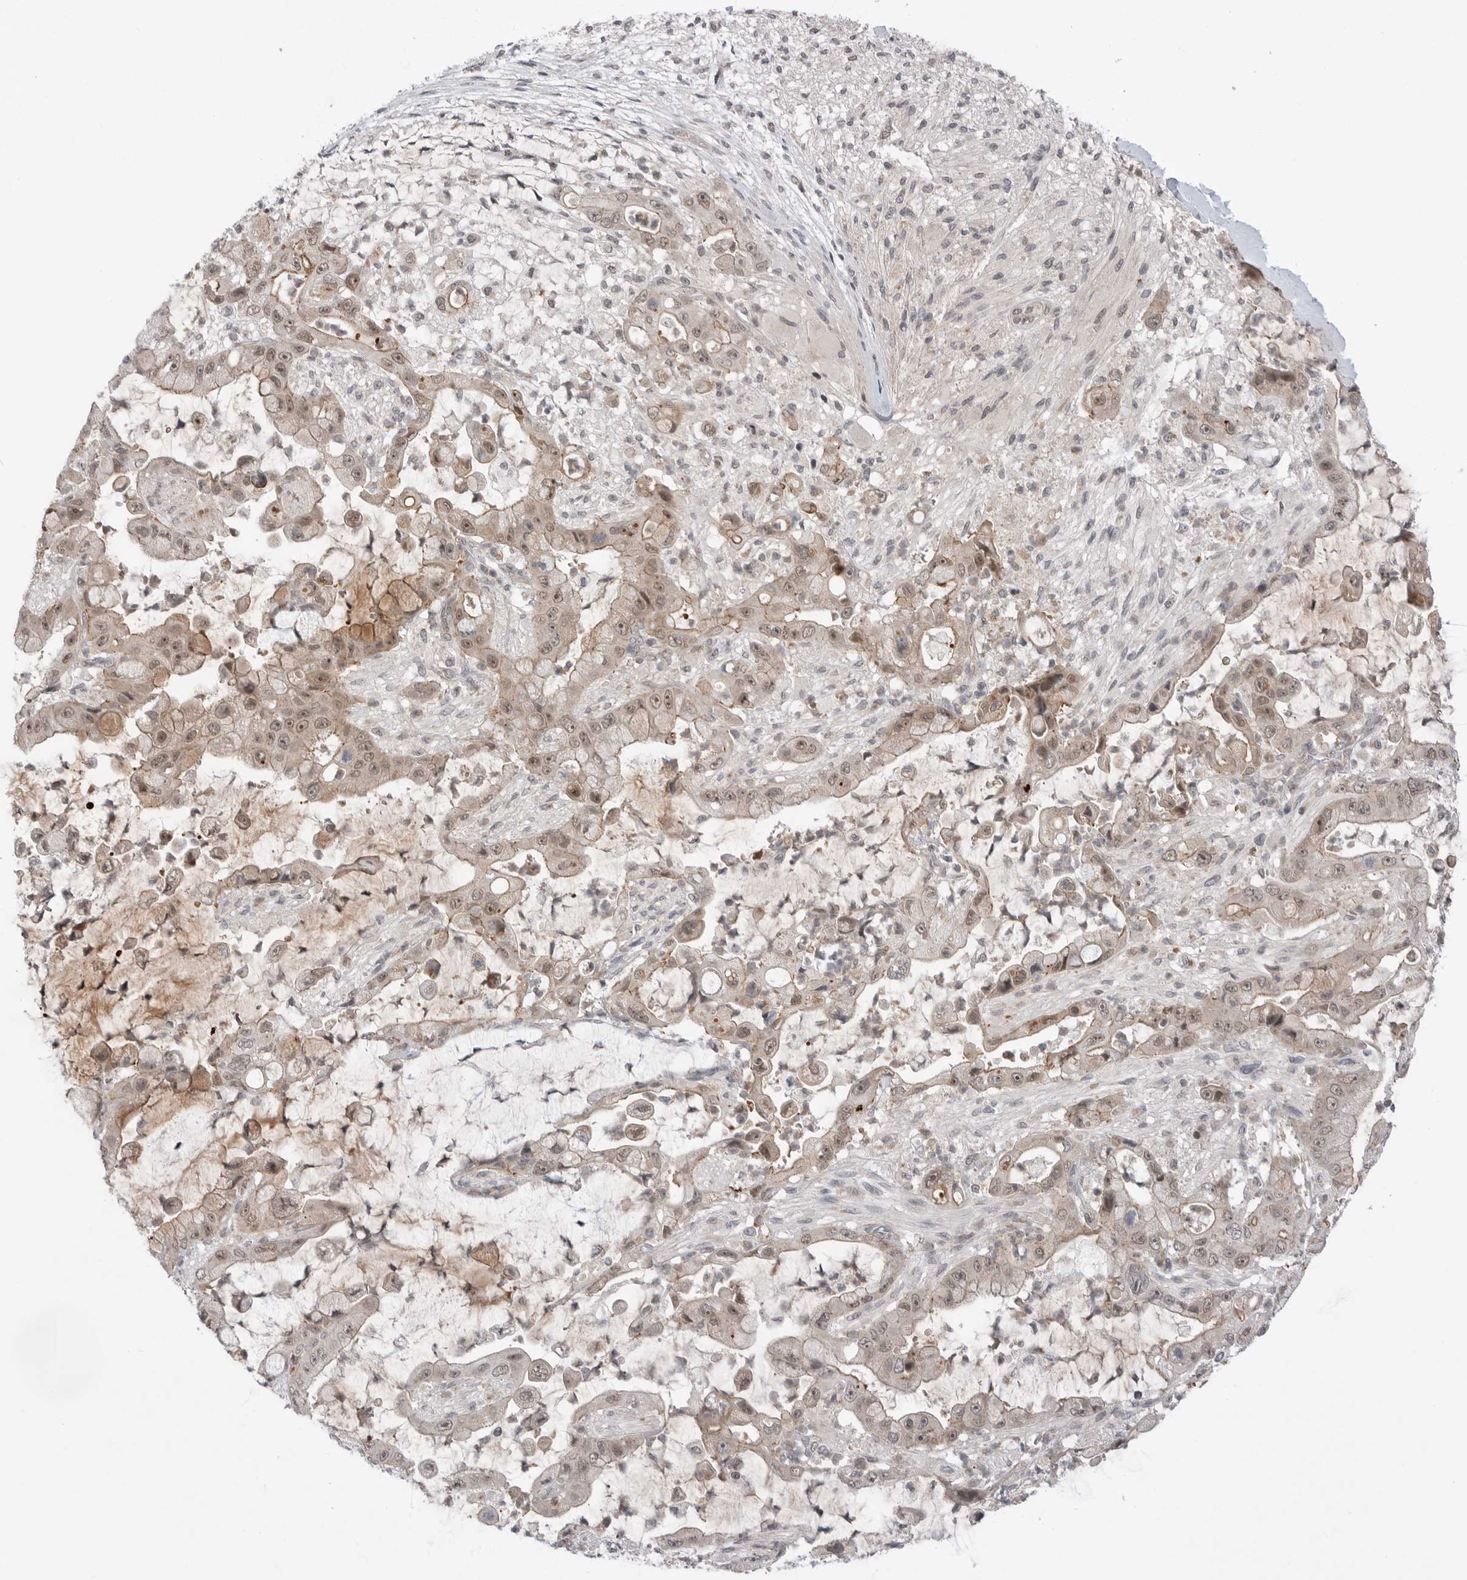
{"staining": {"intensity": "moderate", "quantity": ">75%", "location": "cytoplasmic/membranous,nuclear"}, "tissue": "liver cancer", "cell_type": "Tumor cells", "image_type": "cancer", "snomed": [{"axis": "morphology", "description": "Cholangiocarcinoma"}, {"axis": "topography", "description": "Liver"}], "caption": "Protein analysis of cholangiocarcinoma (liver) tissue exhibits moderate cytoplasmic/membranous and nuclear positivity in about >75% of tumor cells. The staining was performed using DAB (3,3'-diaminobenzidine), with brown indicating positive protein expression. Nuclei are stained blue with hematoxylin.", "gene": "NTAQ1", "patient": {"sex": "female", "age": 54}}